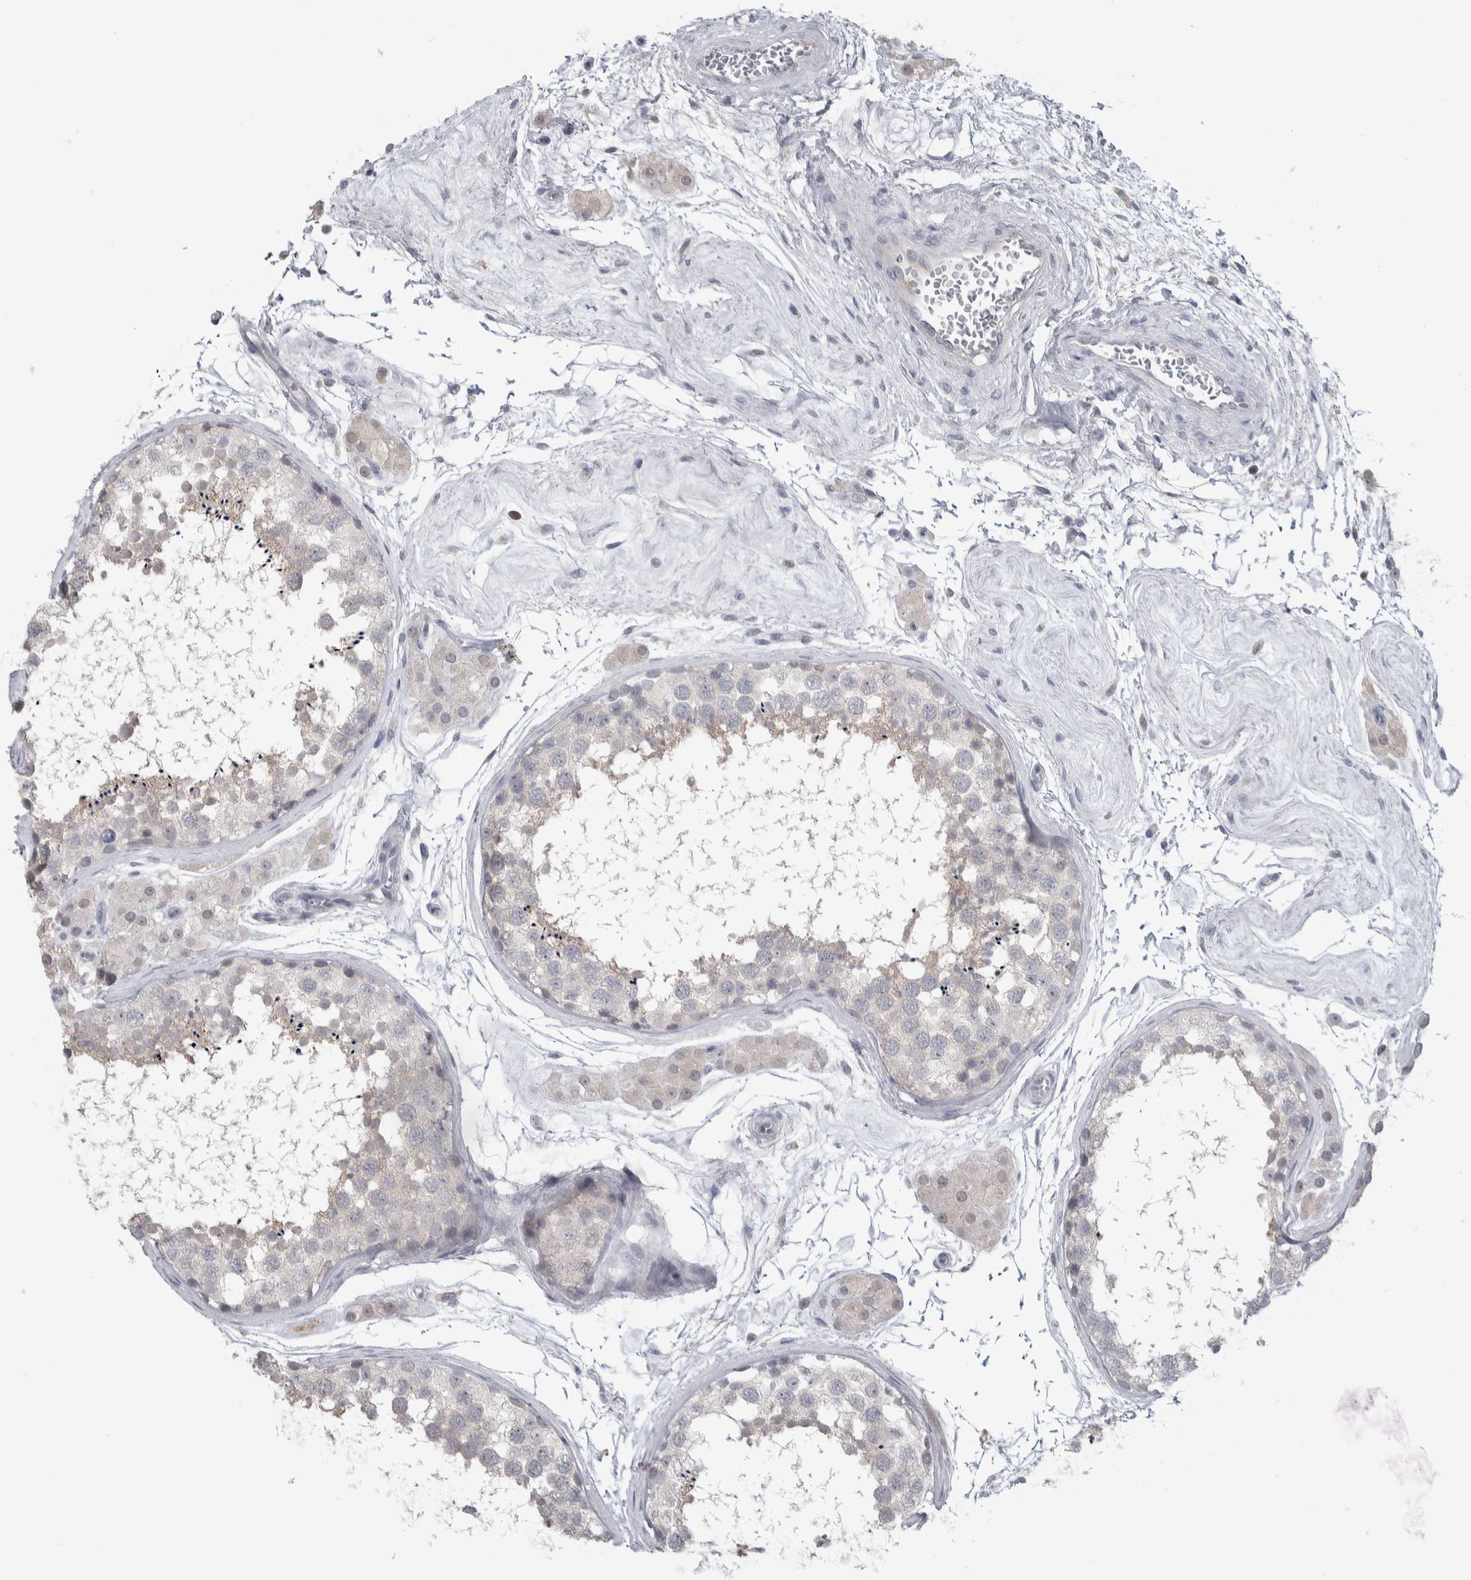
{"staining": {"intensity": "weak", "quantity": "<25%", "location": "cytoplasmic/membranous"}, "tissue": "testis", "cell_type": "Cells in seminiferous ducts", "image_type": "normal", "snomed": [{"axis": "morphology", "description": "Normal tissue, NOS"}, {"axis": "topography", "description": "Testis"}], "caption": "Immunohistochemical staining of normal human testis demonstrates no significant positivity in cells in seminiferous ducts. Nuclei are stained in blue.", "gene": "HTATIP2", "patient": {"sex": "male", "age": 56}}